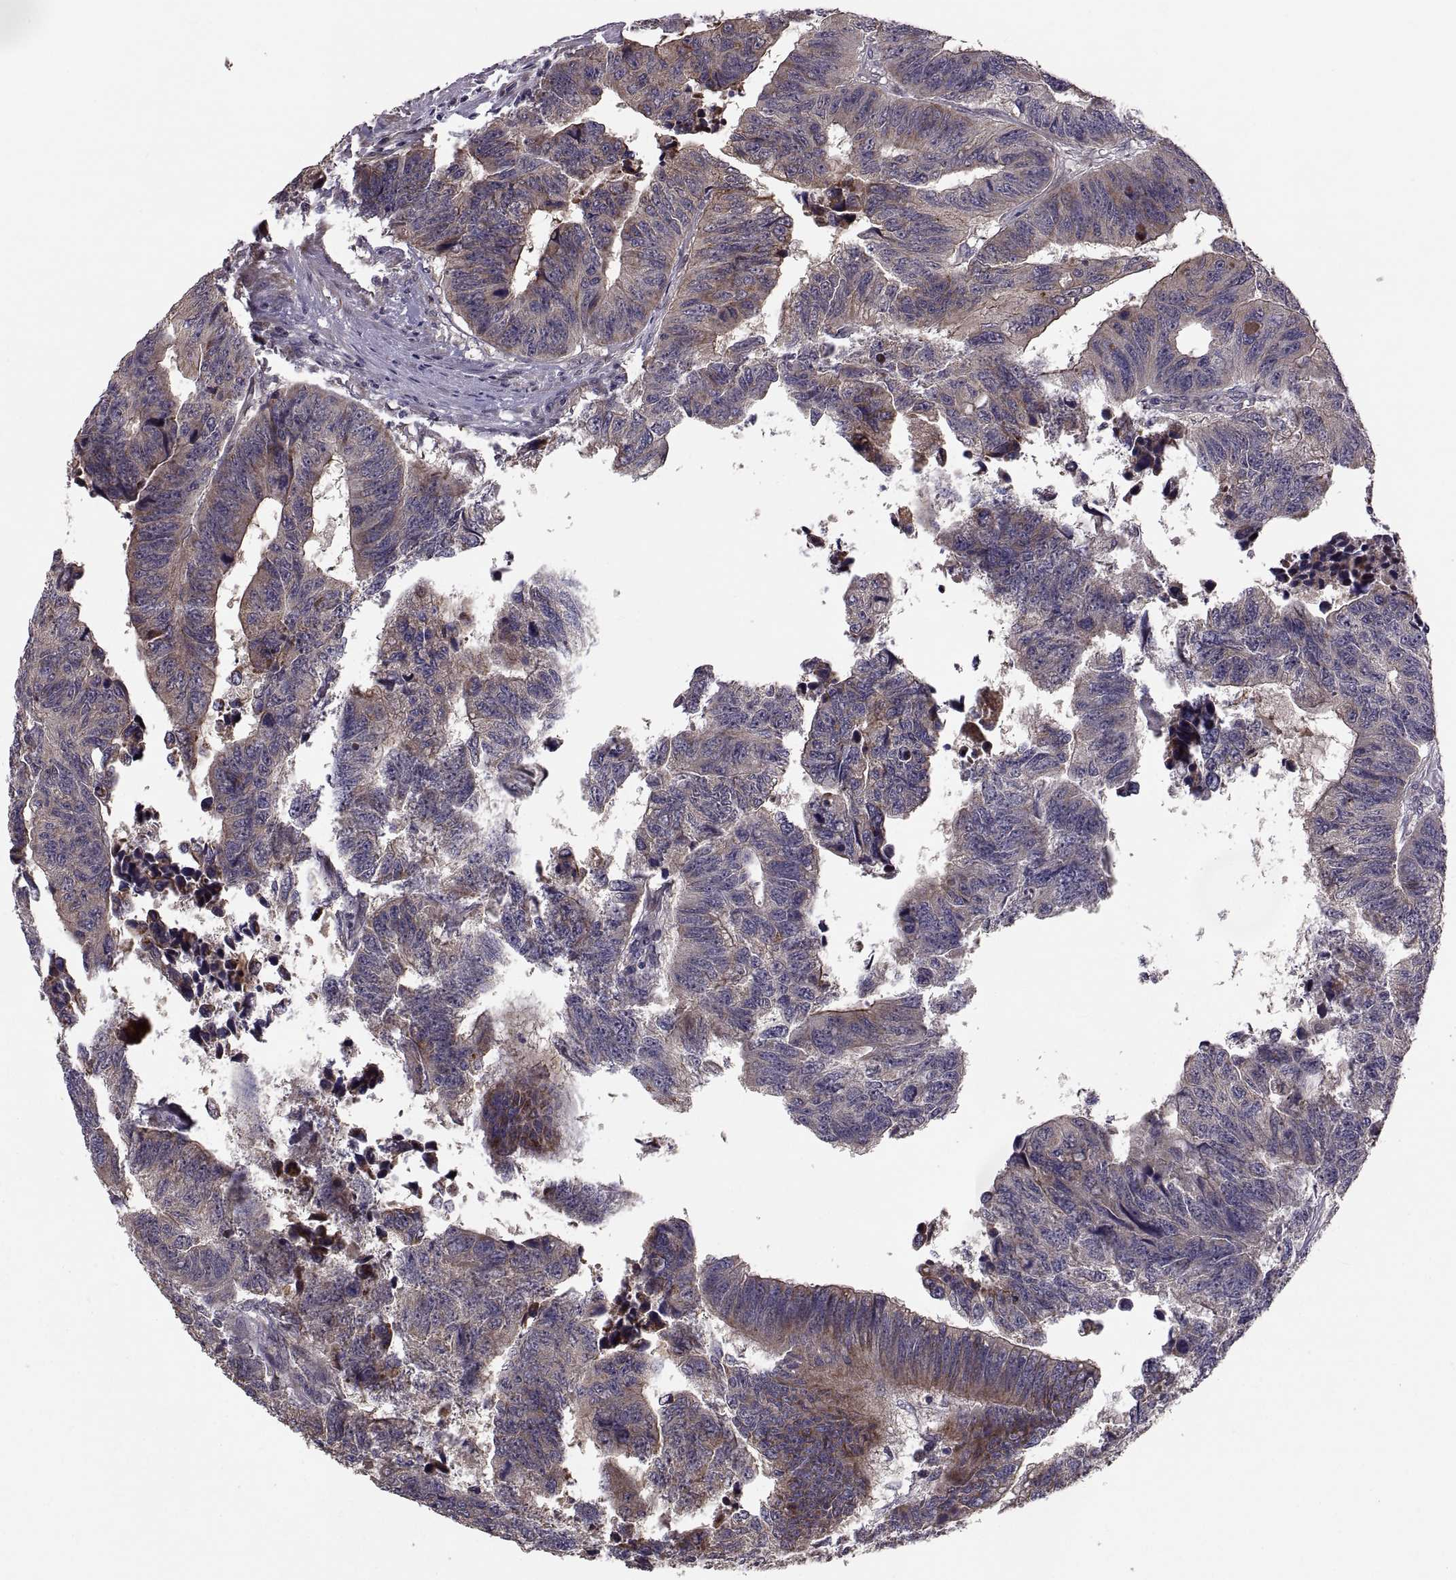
{"staining": {"intensity": "moderate", "quantity": "25%-75%", "location": "cytoplasmic/membranous"}, "tissue": "colorectal cancer", "cell_type": "Tumor cells", "image_type": "cancer", "snomed": [{"axis": "morphology", "description": "Adenocarcinoma, NOS"}, {"axis": "topography", "description": "Rectum"}], "caption": "The micrograph demonstrates immunohistochemical staining of colorectal adenocarcinoma. There is moderate cytoplasmic/membranous expression is identified in approximately 25%-75% of tumor cells.", "gene": "PMM2", "patient": {"sex": "female", "age": 85}}